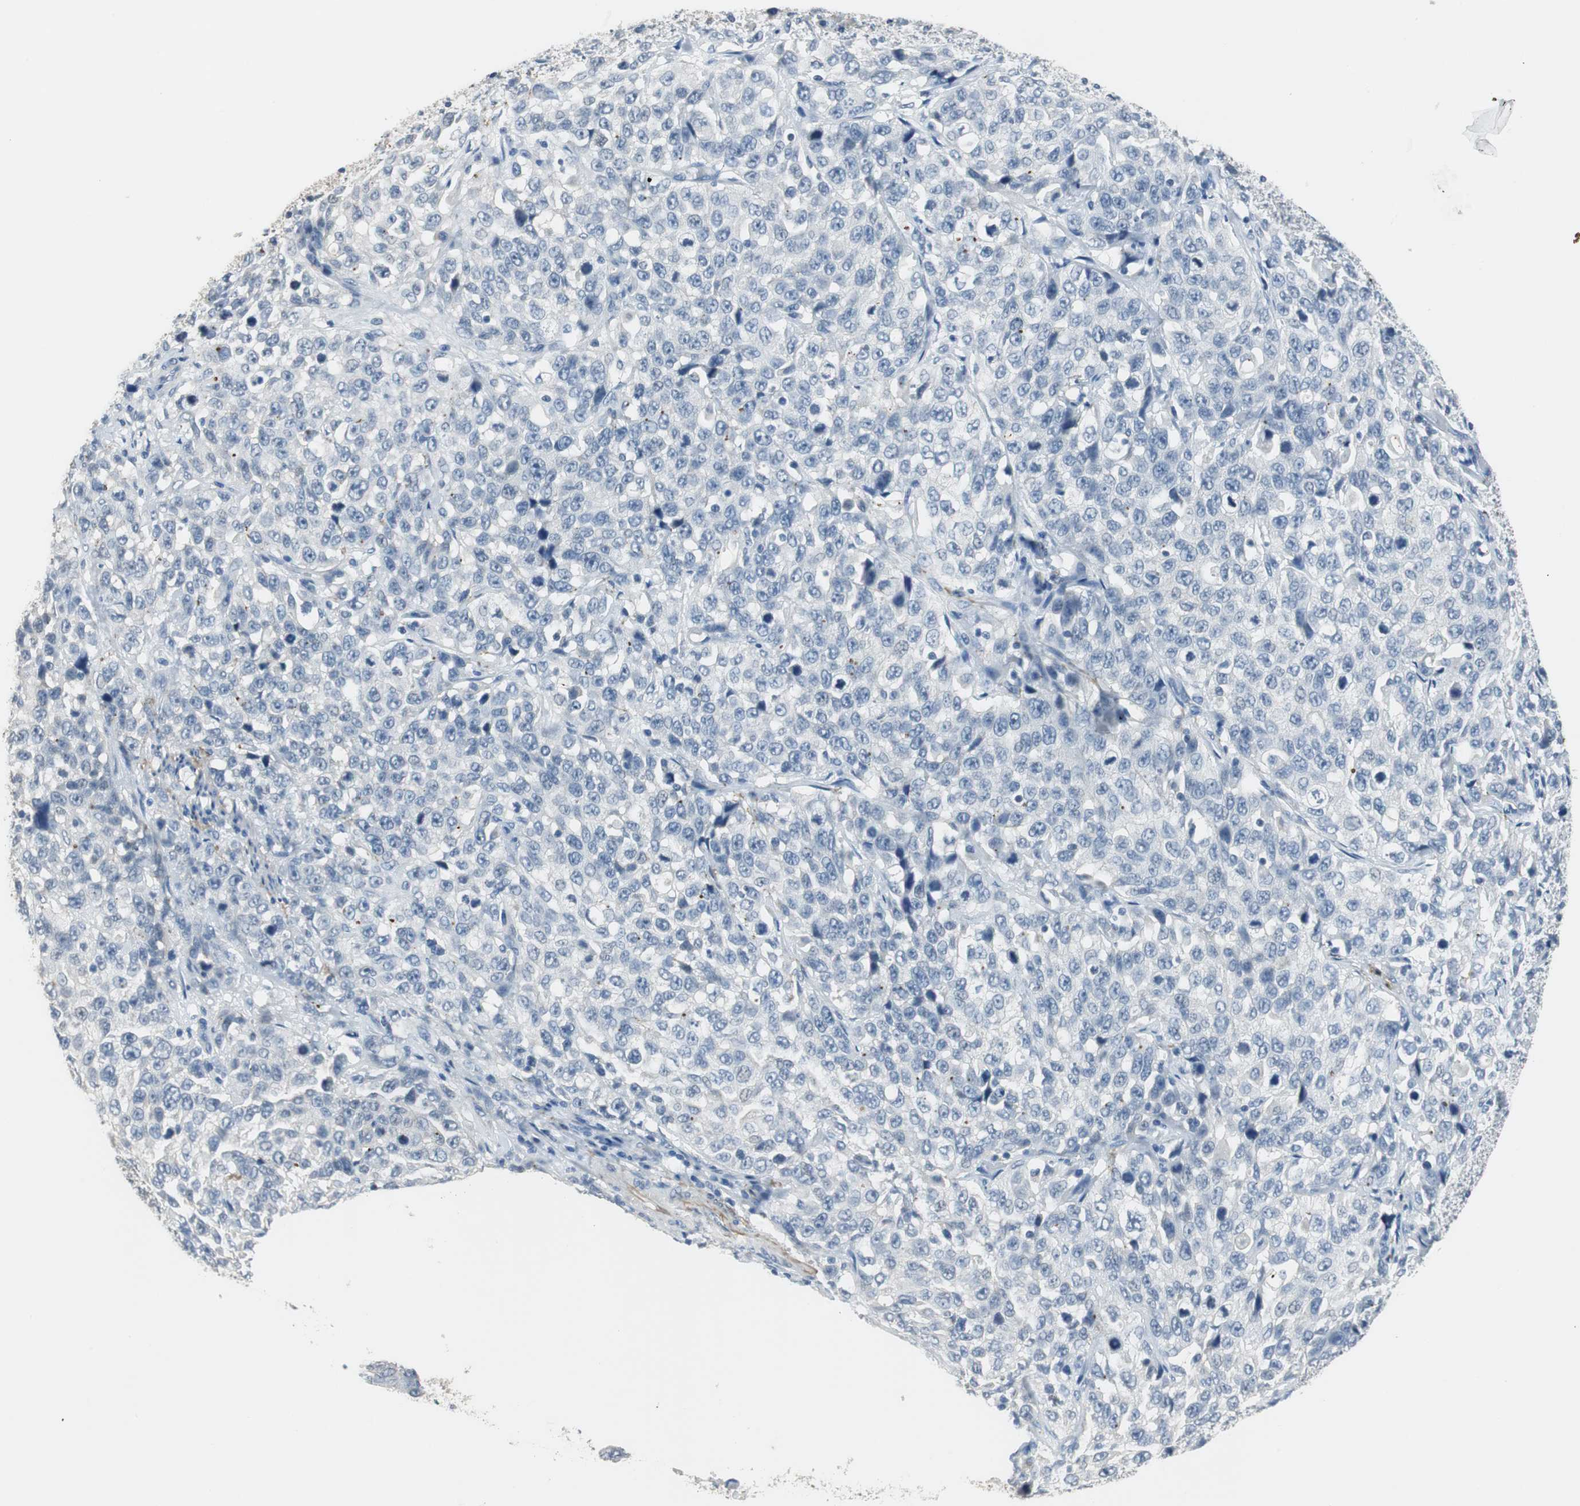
{"staining": {"intensity": "negative", "quantity": "none", "location": "none"}, "tissue": "stomach cancer", "cell_type": "Tumor cells", "image_type": "cancer", "snomed": [{"axis": "morphology", "description": "Normal tissue, NOS"}, {"axis": "morphology", "description": "Adenocarcinoma, NOS"}, {"axis": "topography", "description": "Stomach"}], "caption": "Stomach cancer (adenocarcinoma) was stained to show a protein in brown. There is no significant expression in tumor cells.", "gene": "MUC7", "patient": {"sex": "male", "age": 48}}